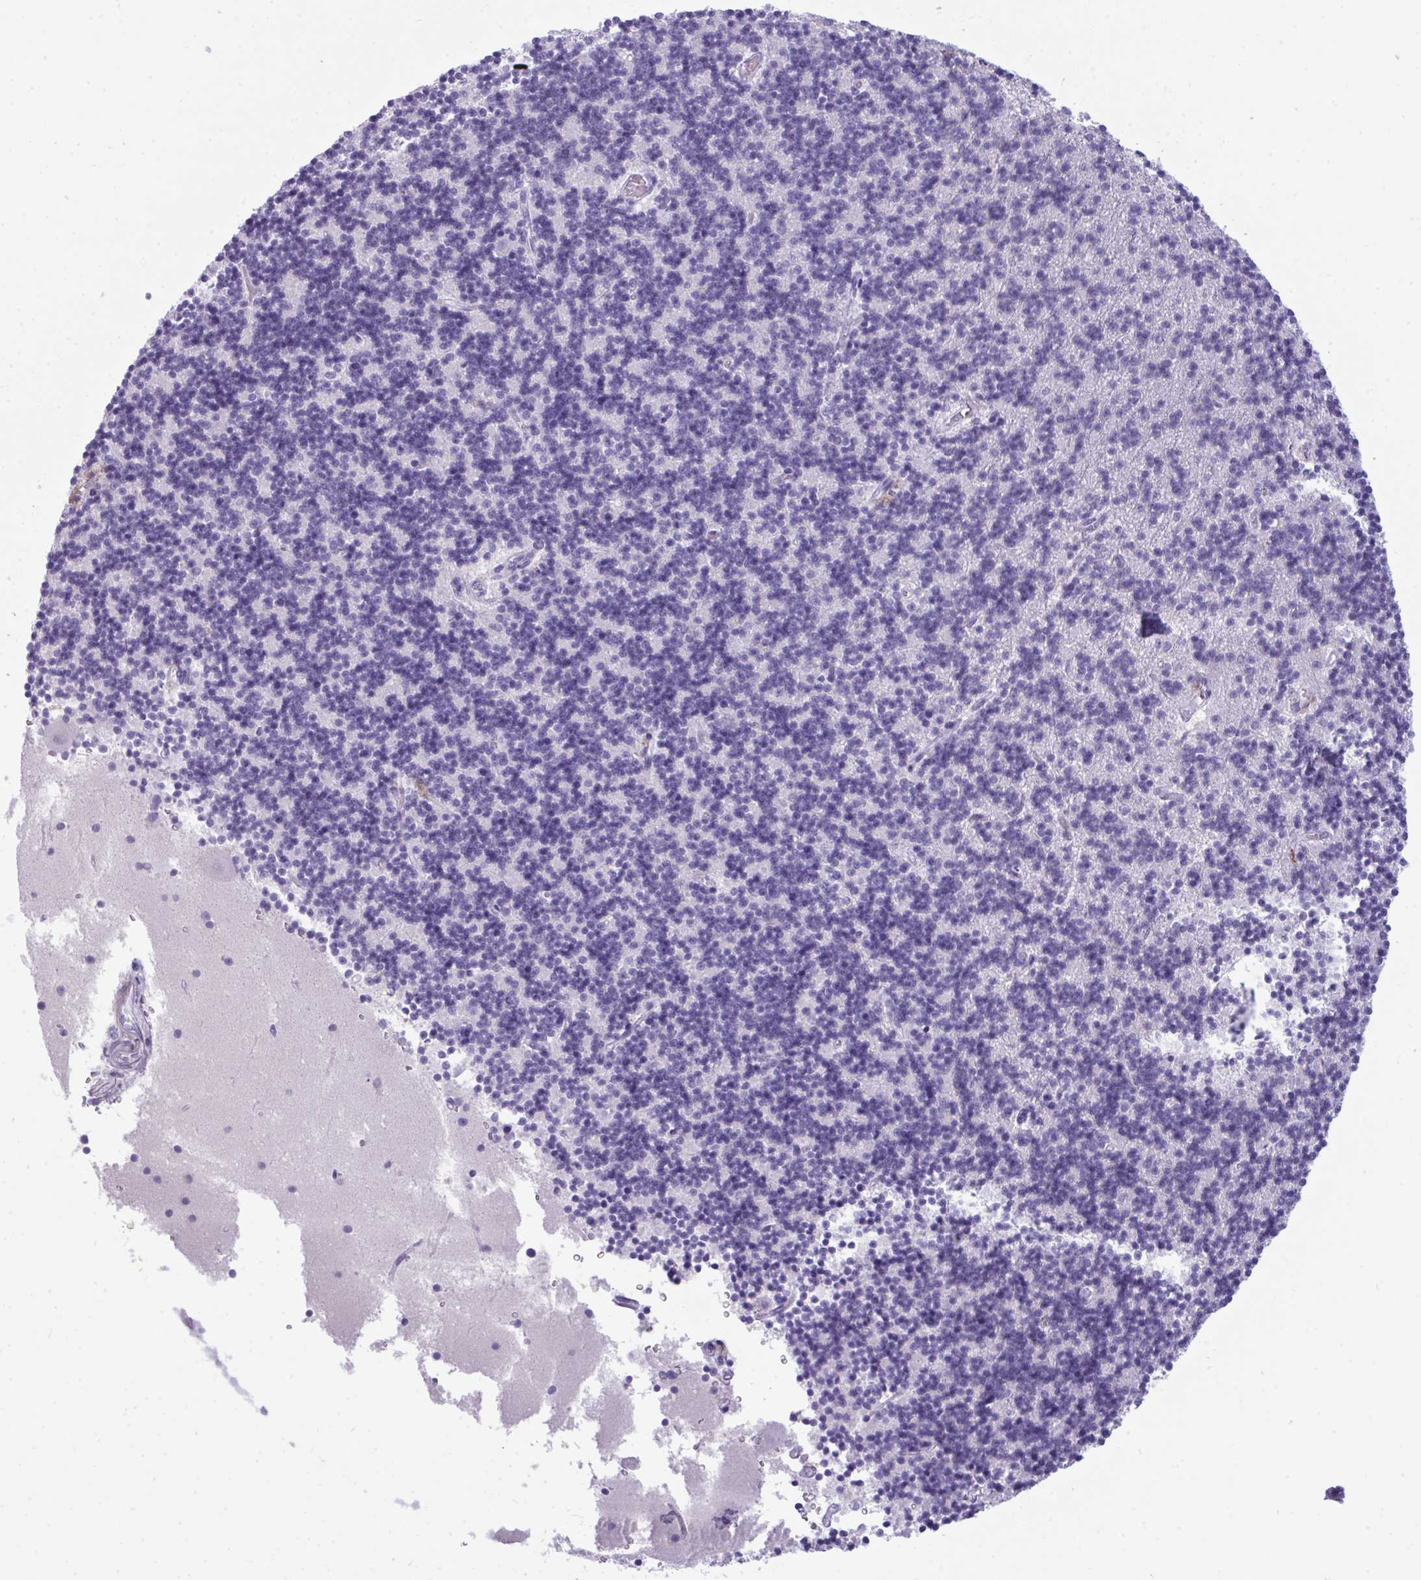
{"staining": {"intensity": "negative", "quantity": "none", "location": "none"}, "tissue": "cerebellum", "cell_type": "Cells in granular layer", "image_type": "normal", "snomed": [{"axis": "morphology", "description": "Normal tissue, NOS"}, {"axis": "topography", "description": "Cerebellum"}], "caption": "Immunohistochemistry (IHC) image of unremarkable human cerebellum stained for a protein (brown), which displays no positivity in cells in granular layer. The staining was performed using DAB (3,3'-diaminobenzidine) to visualize the protein expression in brown, while the nuclei were stained in blue with hematoxylin (Magnification: 20x).", "gene": "ARHGAP42", "patient": {"sex": "male", "age": 54}}